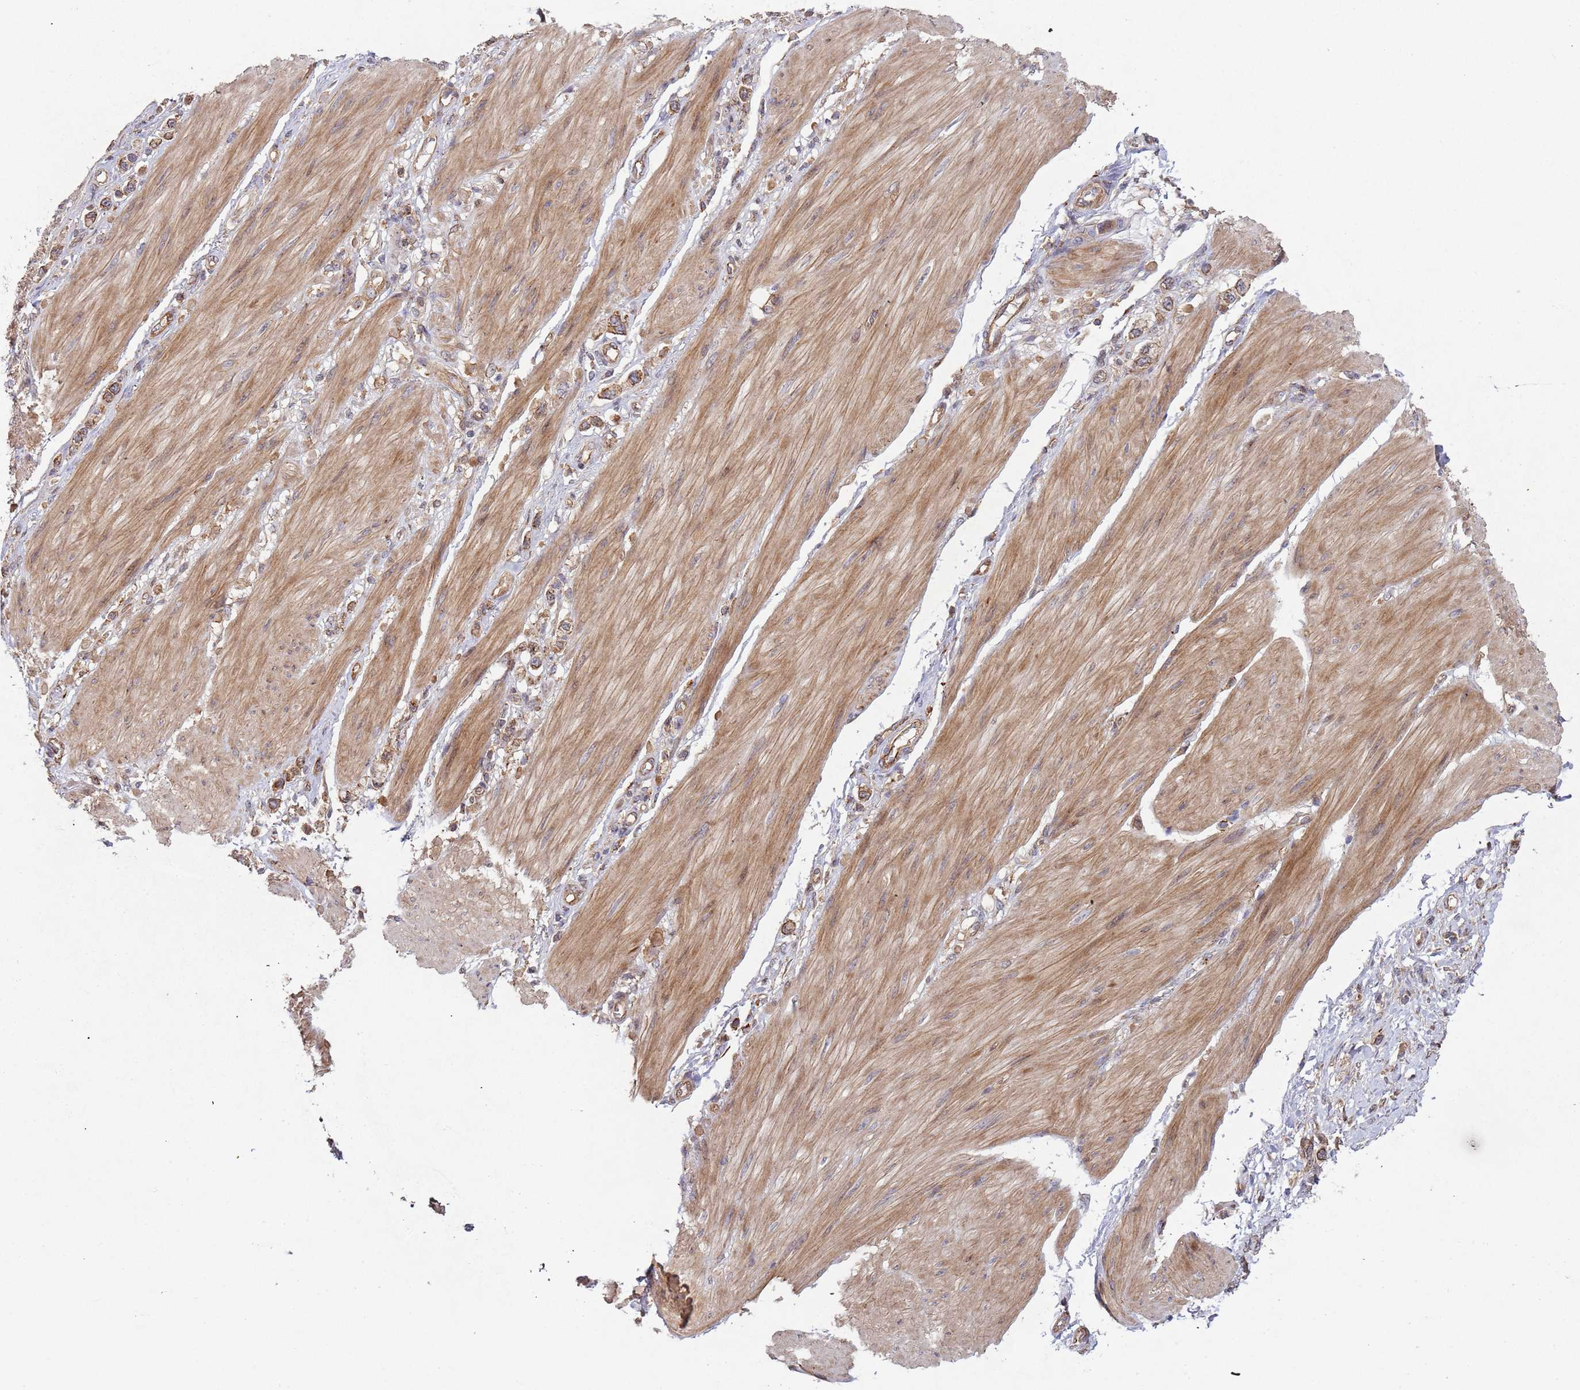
{"staining": {"intensity": "moderate", "quantity": ">75%", "location": "cytoplasmic/membranous"}, "tissue": "stomach cancer", "cell_type": "Tumor cells", "image_type": "cancer", "snomed": [{"axis": "morphology", "description": "Adenocarcinoma, NOS"}, {"axis": "topography", "description": "Stomach"}], "caption": "A brown stain shows moderate cytoplasmic/membranous expression of a protein in human stomach cancer tumor cells.", "gene": "KANSL1L", "patient": {"sex": "female", "age": 65}}